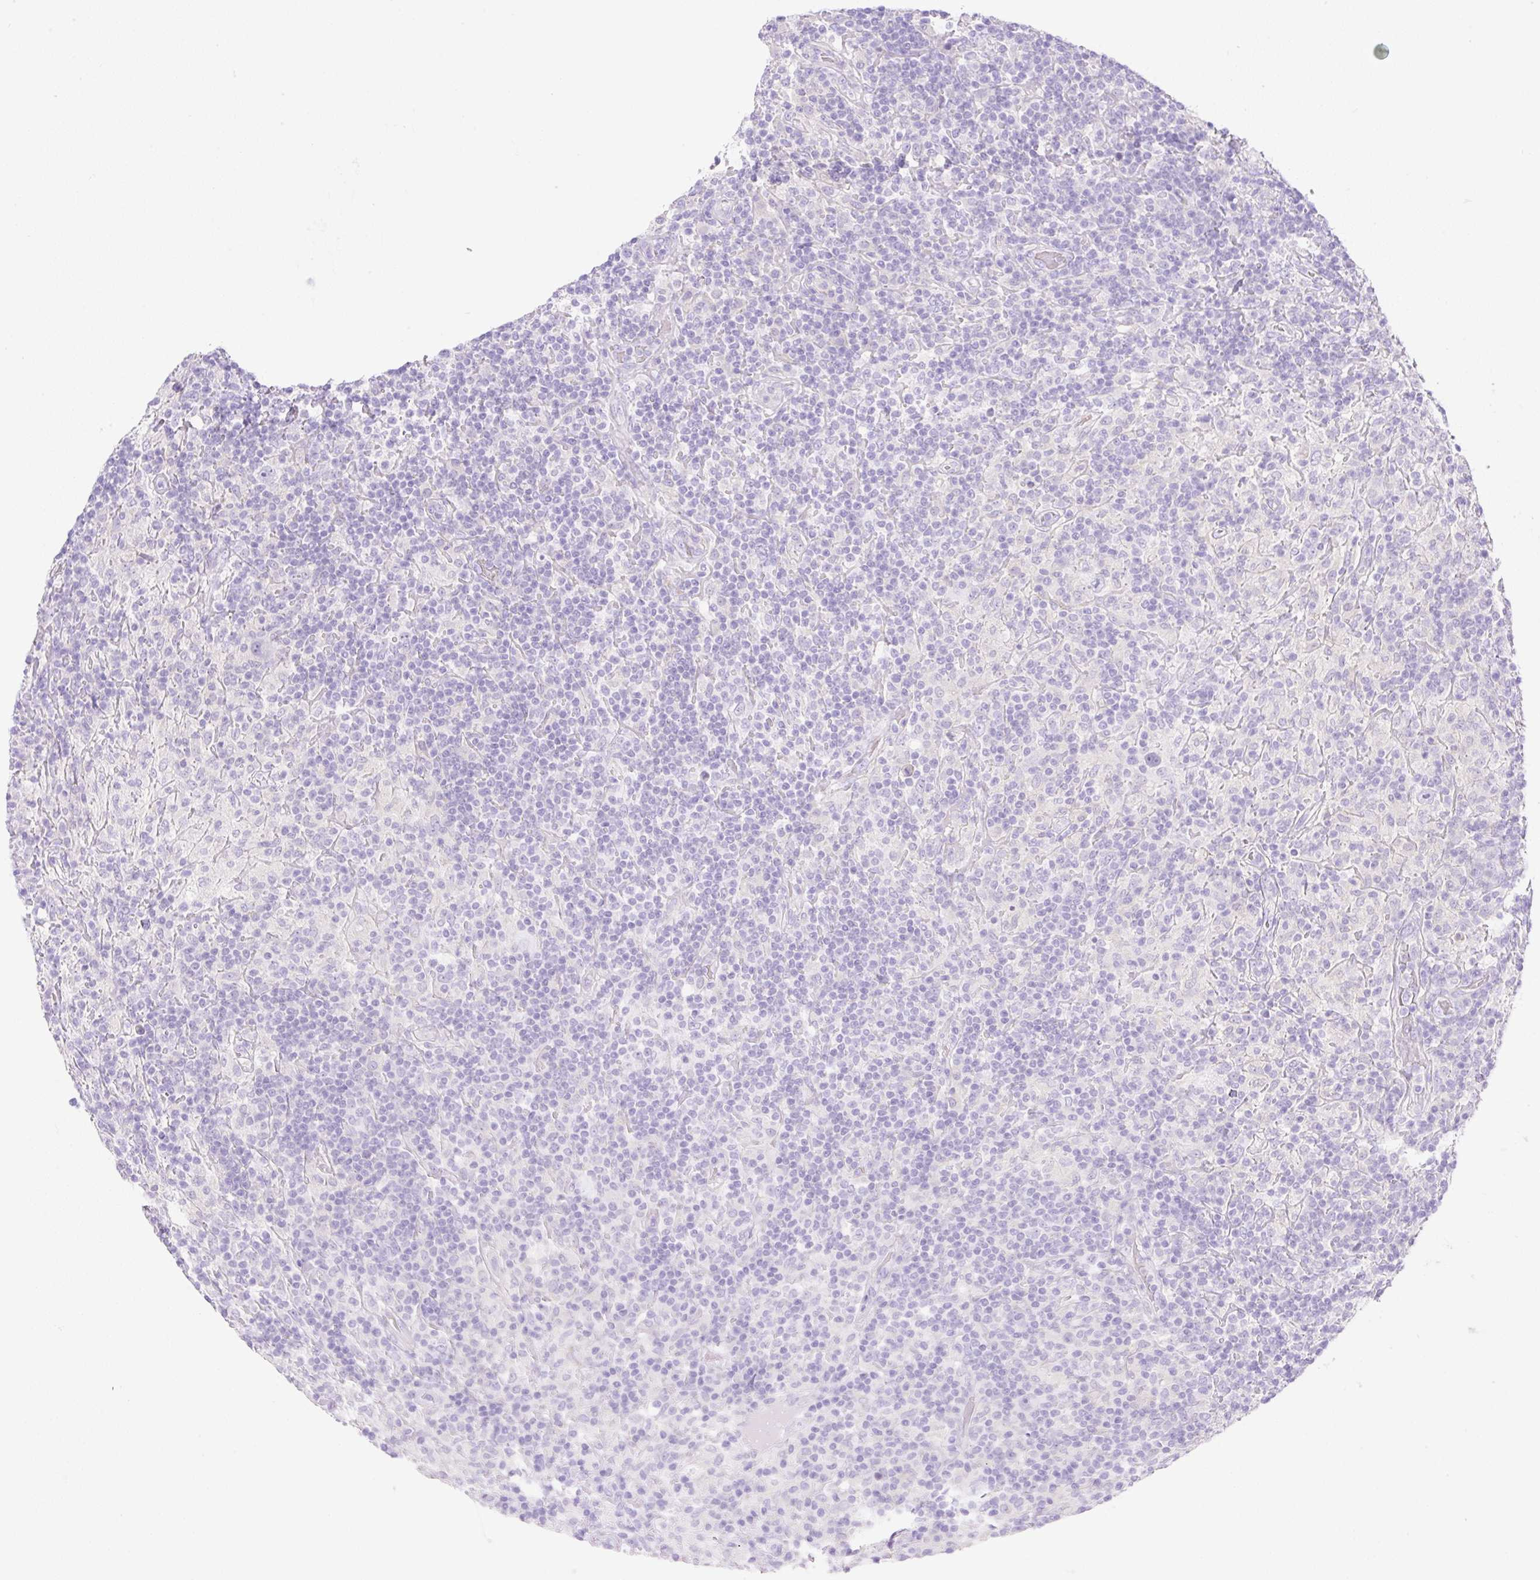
{"staining": {"intensity": "negative", "quantity": "none", "location": "none"}, "tissue": "lymphoma", "cell_type": "Tumor cells", "image_type": "cancer", "snomed": [{"axis": "morphology", "description": "Hodgkin's disease, NOS"}, {"axis": "topography", "description": "Lymph node"}], "caption": "This is an immunohistochemistry (IHC) histopathology image of lymphoma. There is no positivity in tumor cells.", "gene": "CDX1", "patient": {"sex": "male", "age": 70}}